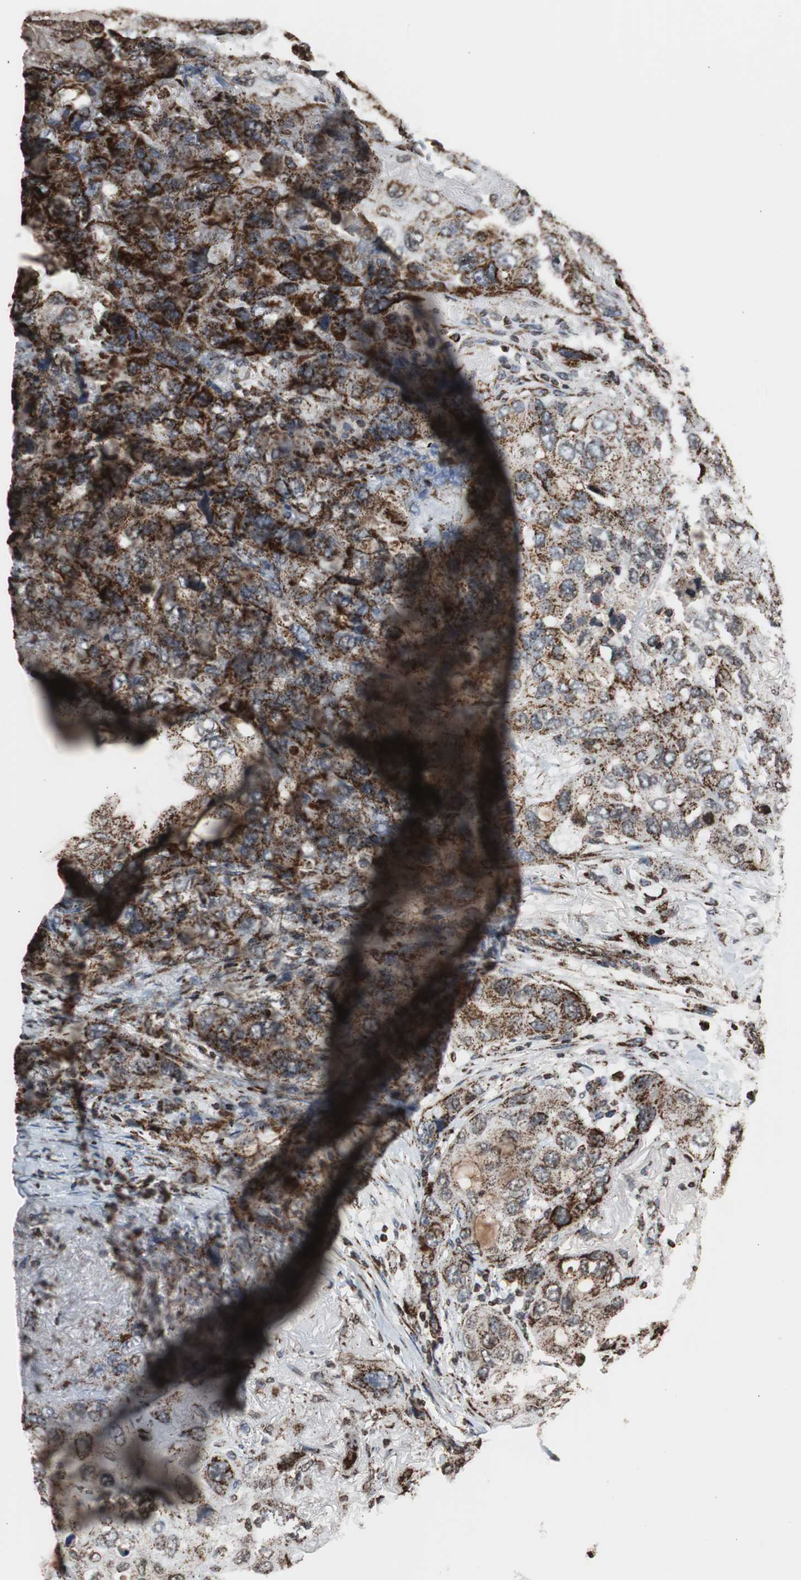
{"staining": {"intensity": "strong", "quantity": ">75%", "location": "cytoplasmic/membranous"}, "tissue": "lung cancer", "cell_type": "Tumor cells", "image_type": "cancer", "snomed": [{"axis": "morphology", "description": "Squamous cell carcinoma, NOS"}, {"axis": "topography", "description": "Lung"}], "caption": "A micrograph of lung cancer (squamous cell carcinoma) stained for a protein displays strong cytoplasmic/membranous brown staining in tumor cells.", "gene": "HSPA9", "patient": {"sex": "female", "age": 73}}